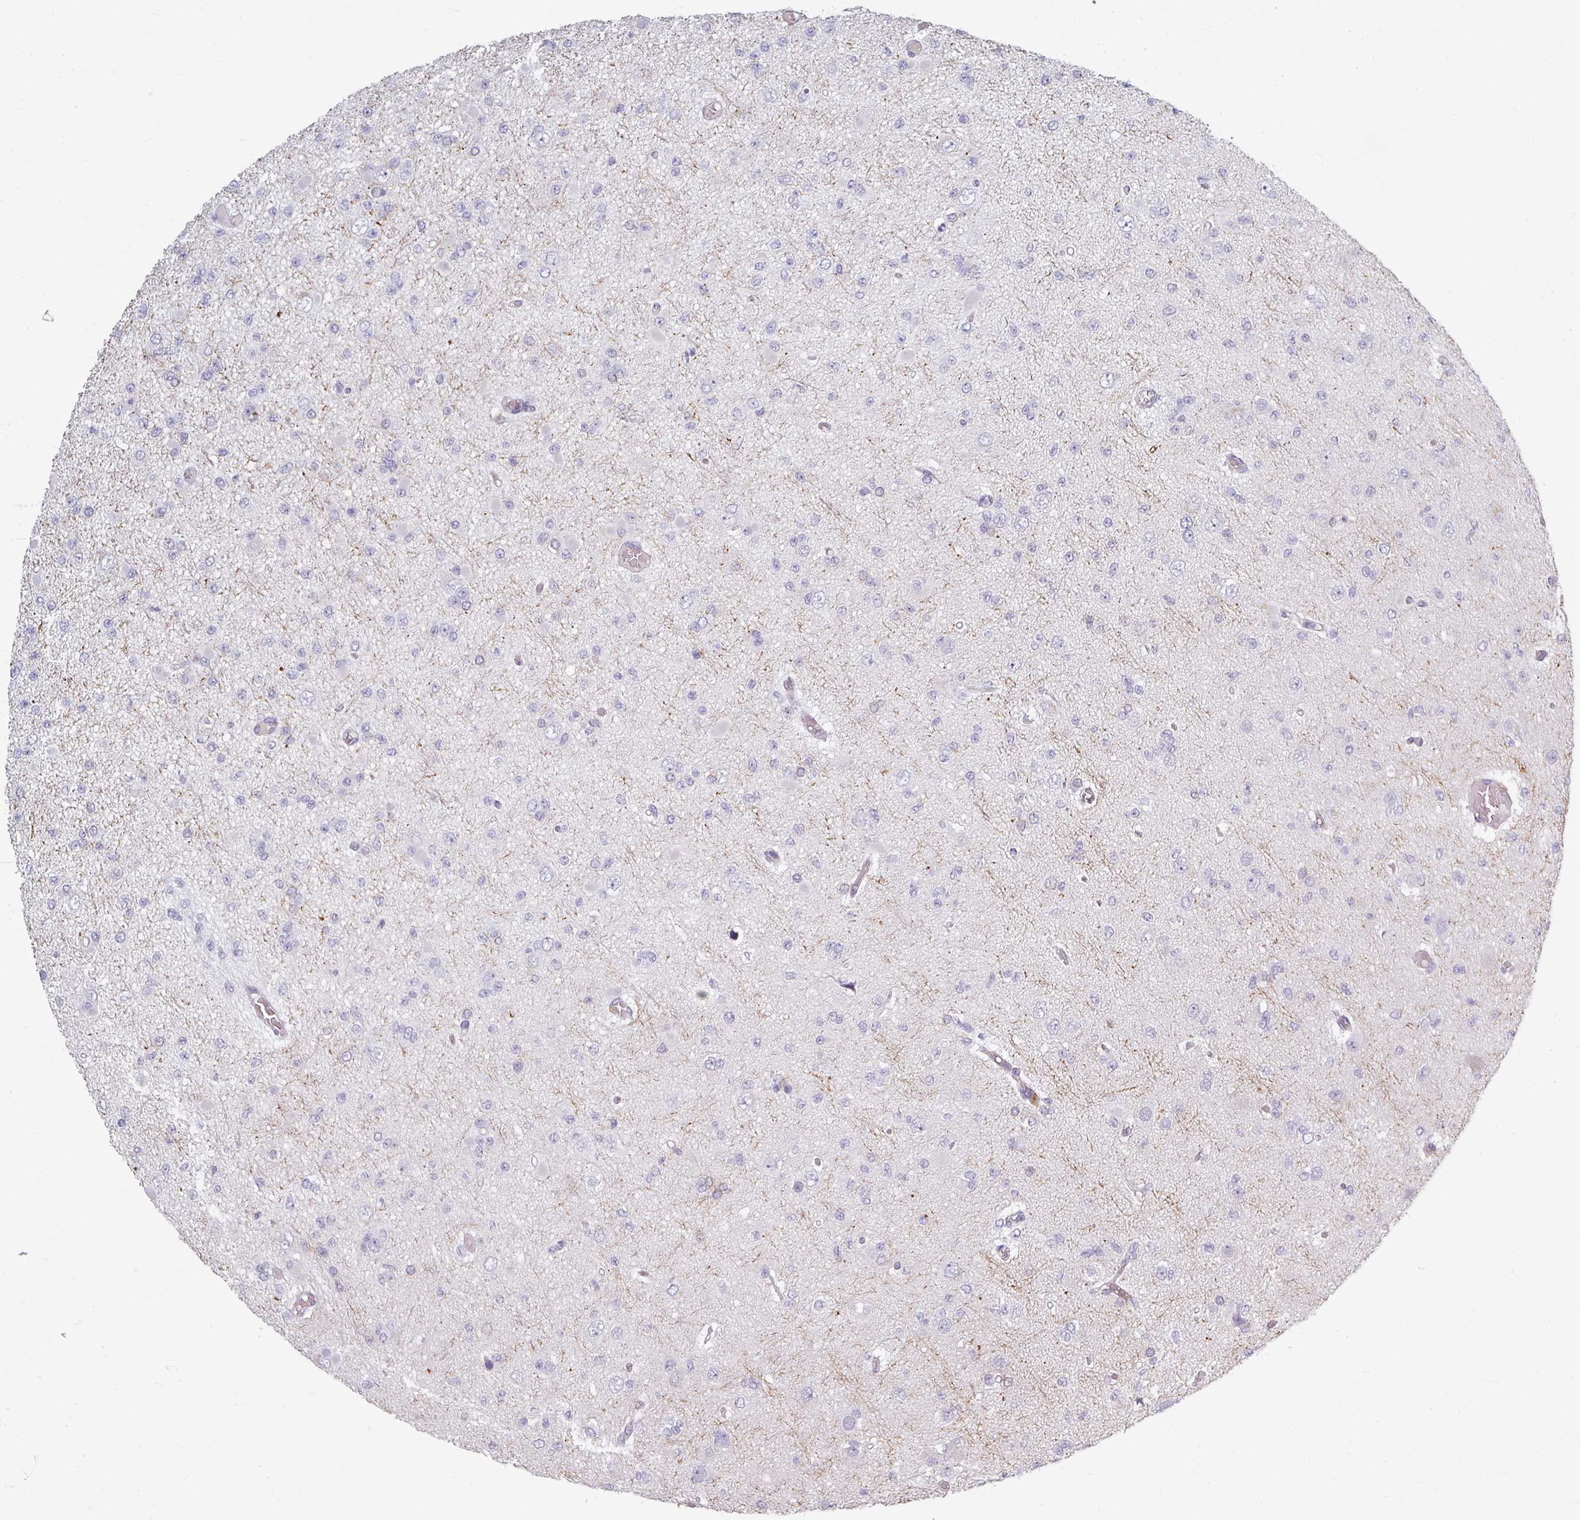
{"staining": {"intensity": "negative", "quantity": "none", "location": "none"}, "tissue": "glioma", "cell_type": "Tumor cells", "image_type": "cancer", "snomed": [{"axis": "morphology", "description": "Glioma, malignant, Low grade"}, {"axis": "topography", "description": "Brain"}], "caption": "Glioma was stained to show a protein in brown. There is no significant positivity in tumor cells. (DAB immunohistochemistry (IHC), high magnification).", "gene": "ZNF878", "patient": {"sex": "female", "age": 22}}